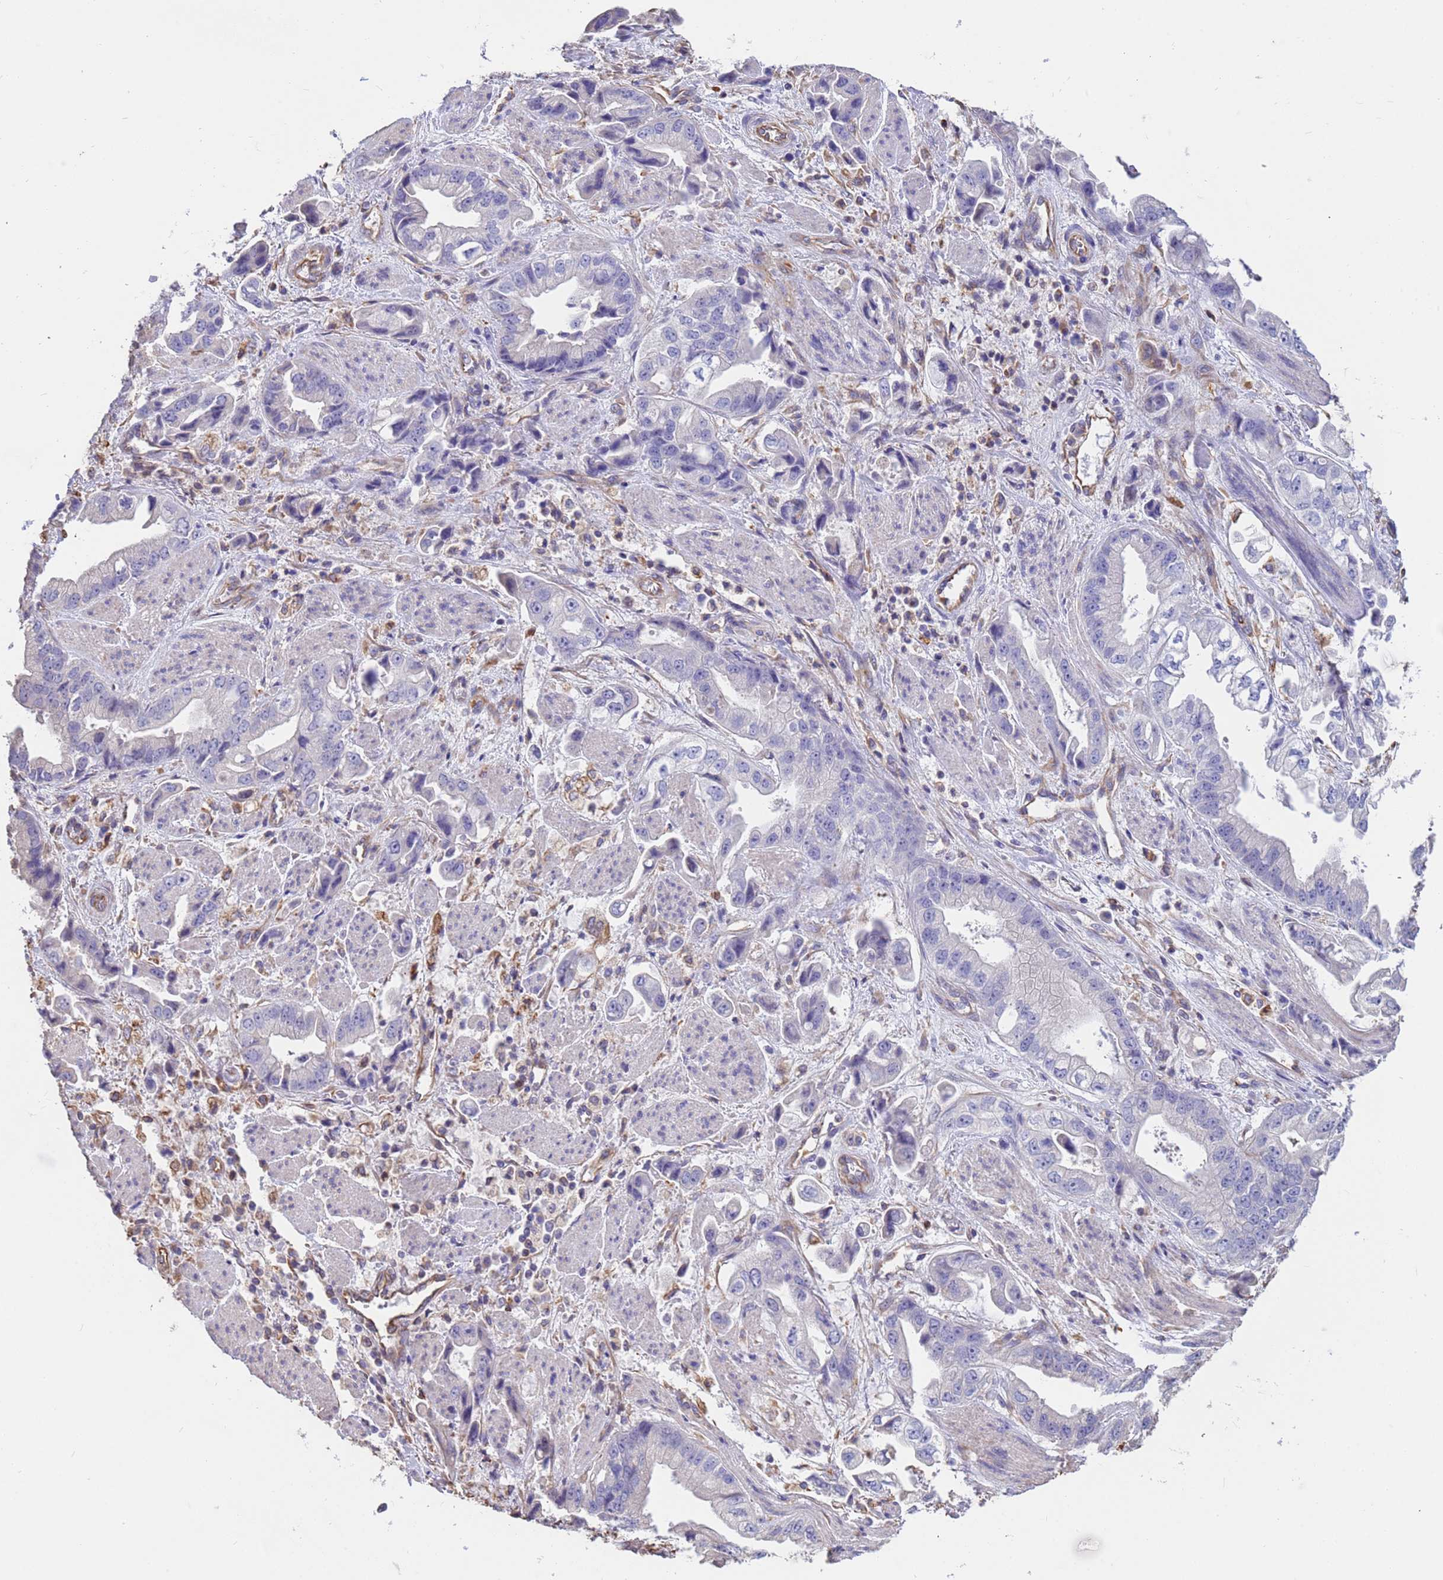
{"staining": {"intensity": "negative", "quantity": "none", "location": "none"}, "tissue": "stomach cancer", "cell_type": "Tumor cells", "image_type": "cancer", "snomed": [{"axis": "morphology", "description": "Adenocarcinoma, NOS"}, {"axis": "topography", "description": "Stomach"}], "caption": "A high-resolution histopathology image shows IHC staining of adenocarcinoma (stomach), which displays no significant positivity in tumor cells.", "gene": "TCEAL3", "patient": {"sex": "male", "age": 62}}